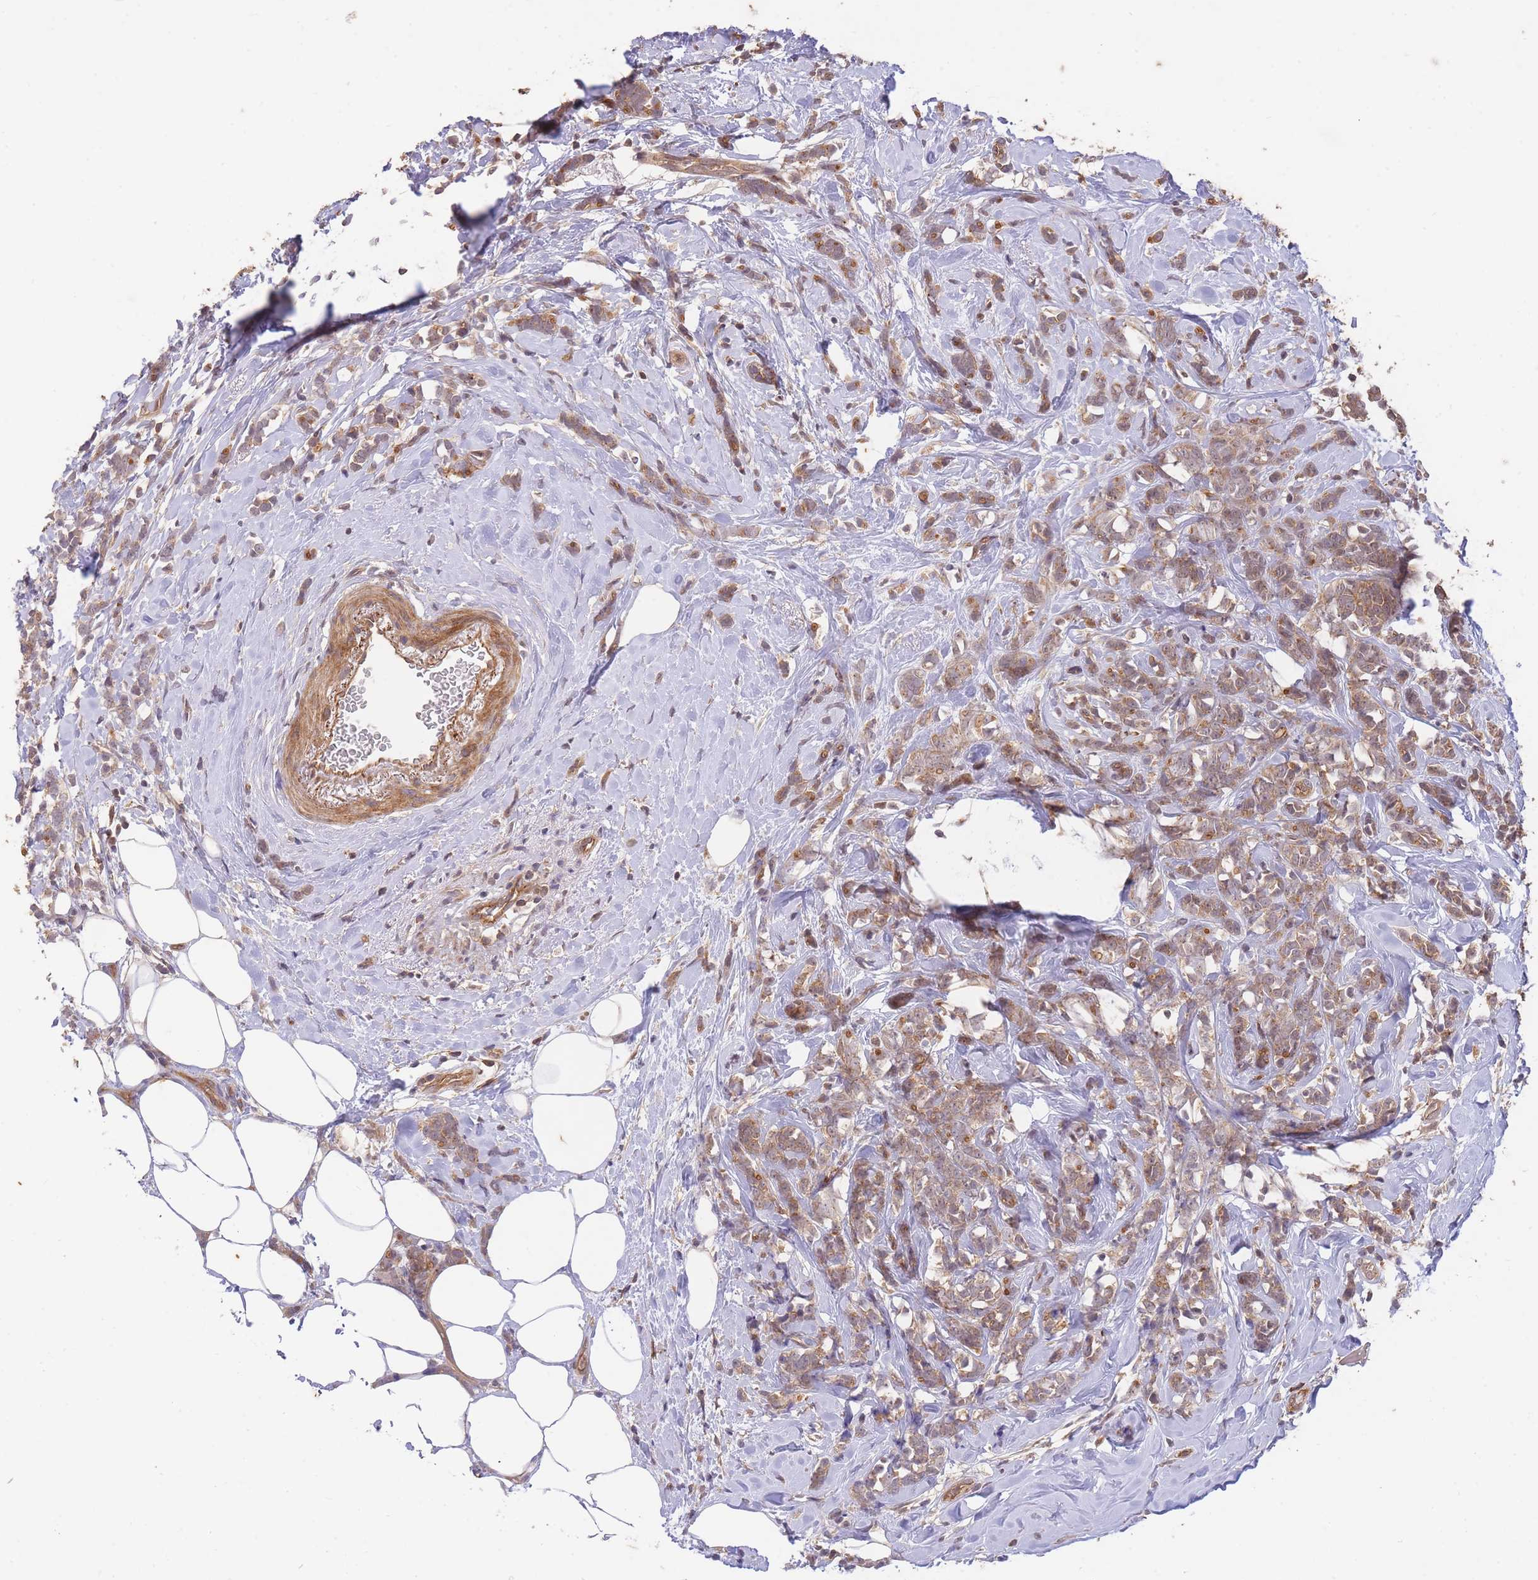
{"staining": {"intensity": "moderate", "quantity": ">75%", "location": "cytoplasmic/membranous"}, "tissue": "breast cancer", "cell_type": "Tumor cells", "image_type": "cancer", "snomed": [{"axis": "morphology", "description": "Lobular carcinoma"}, {"axis": "topography", "description": "Breast"}], "caption": "A medium amount of moderate cytoplasmic/membranous staining is identified in about >75% of tumor cells in breast cancer tissue. (IHC, brightfield microscopy, high magnification).", "gene": "ST8SIA4", "patient": {"sex": "female", "age": 58}}